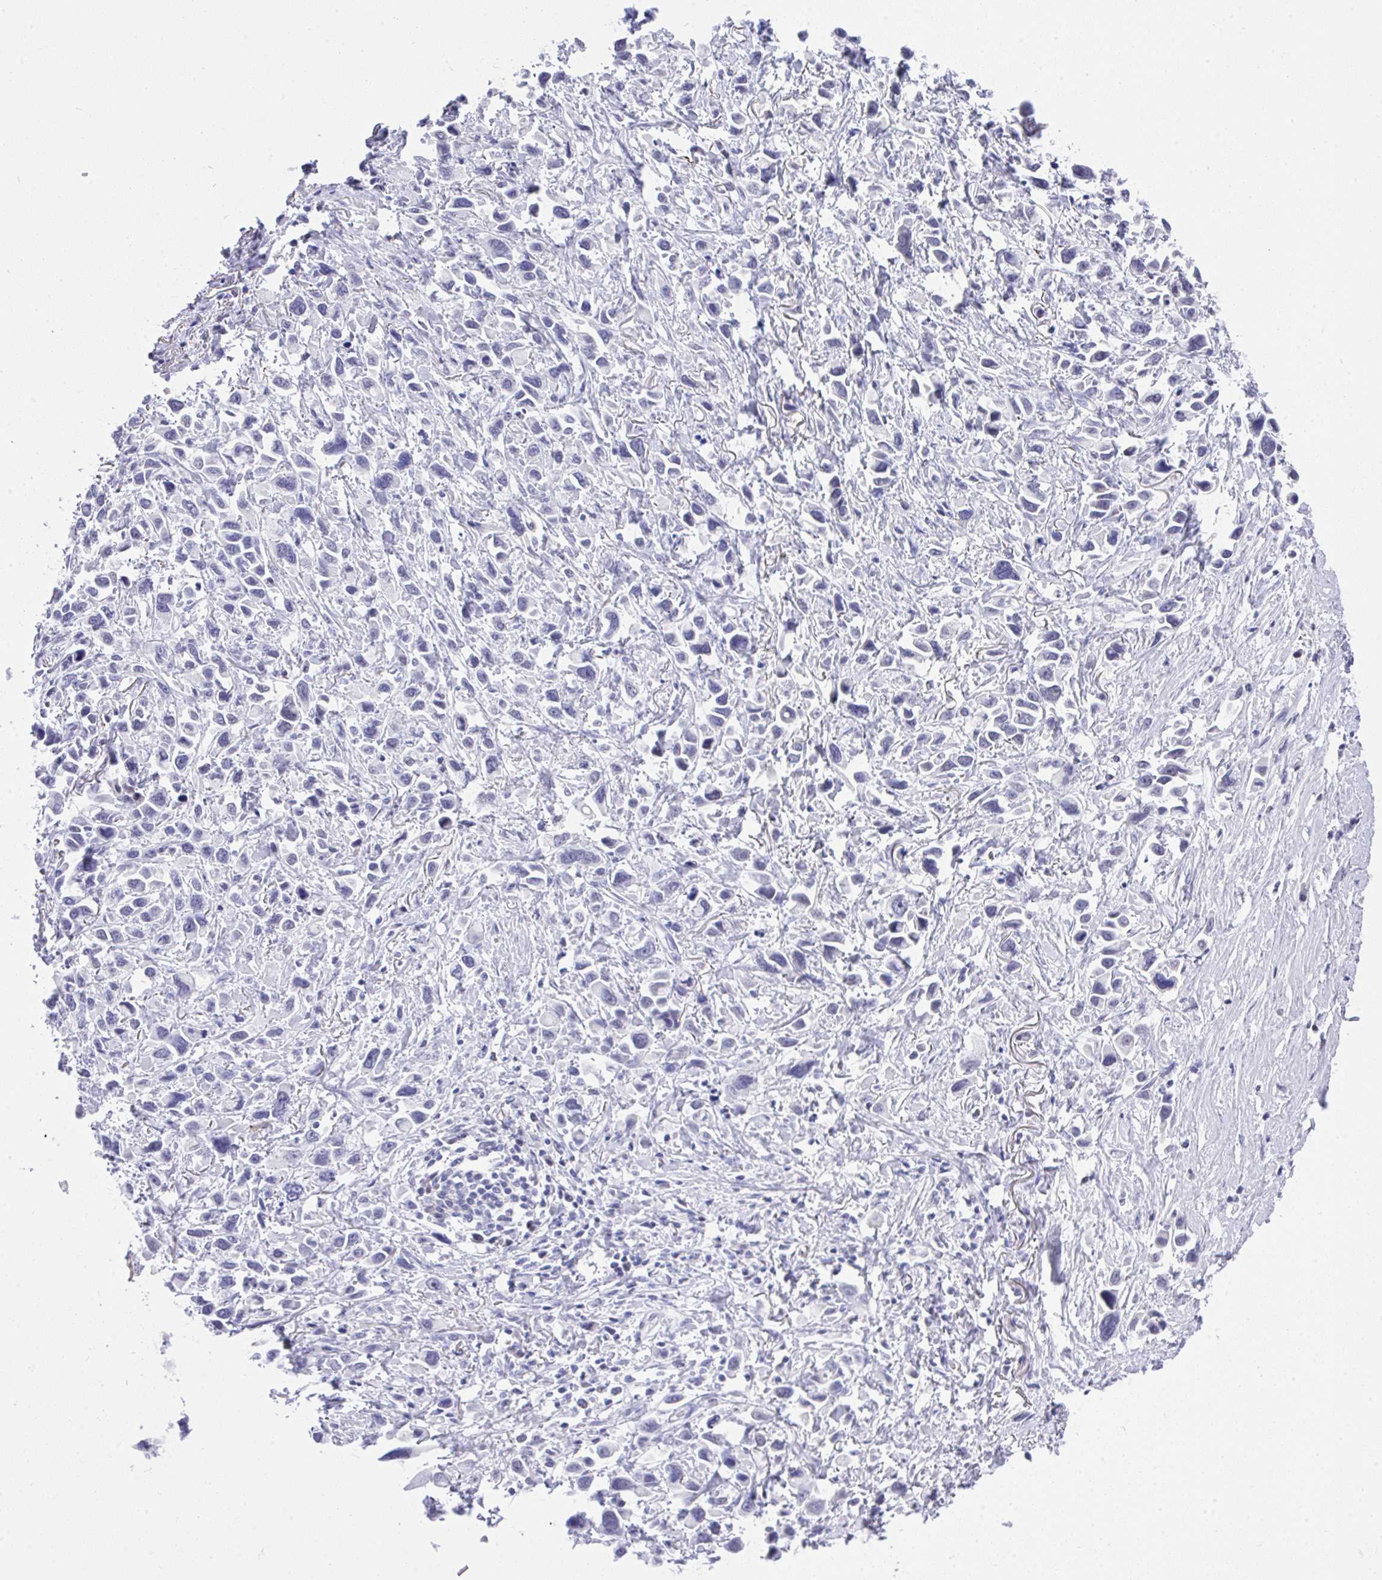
{"staining": {"intensity": "negative", "quantity": "none", "location": "none"}, "tissue": "stomach cancer", "cell_type": "Tumor cells", "image_type": "cancer", "snomed": [{"axis": "morphology", "description": "Adenocarcinoma, NOS"}, {"axis": "topography", "description": "Stomach"}], "caption": "A photomicrograph of human adenocarcinoma (stomach) is negative for staining in tumor cells.", "gene": "MS4A12", "patient": {"sex": "female", "age": 81}}